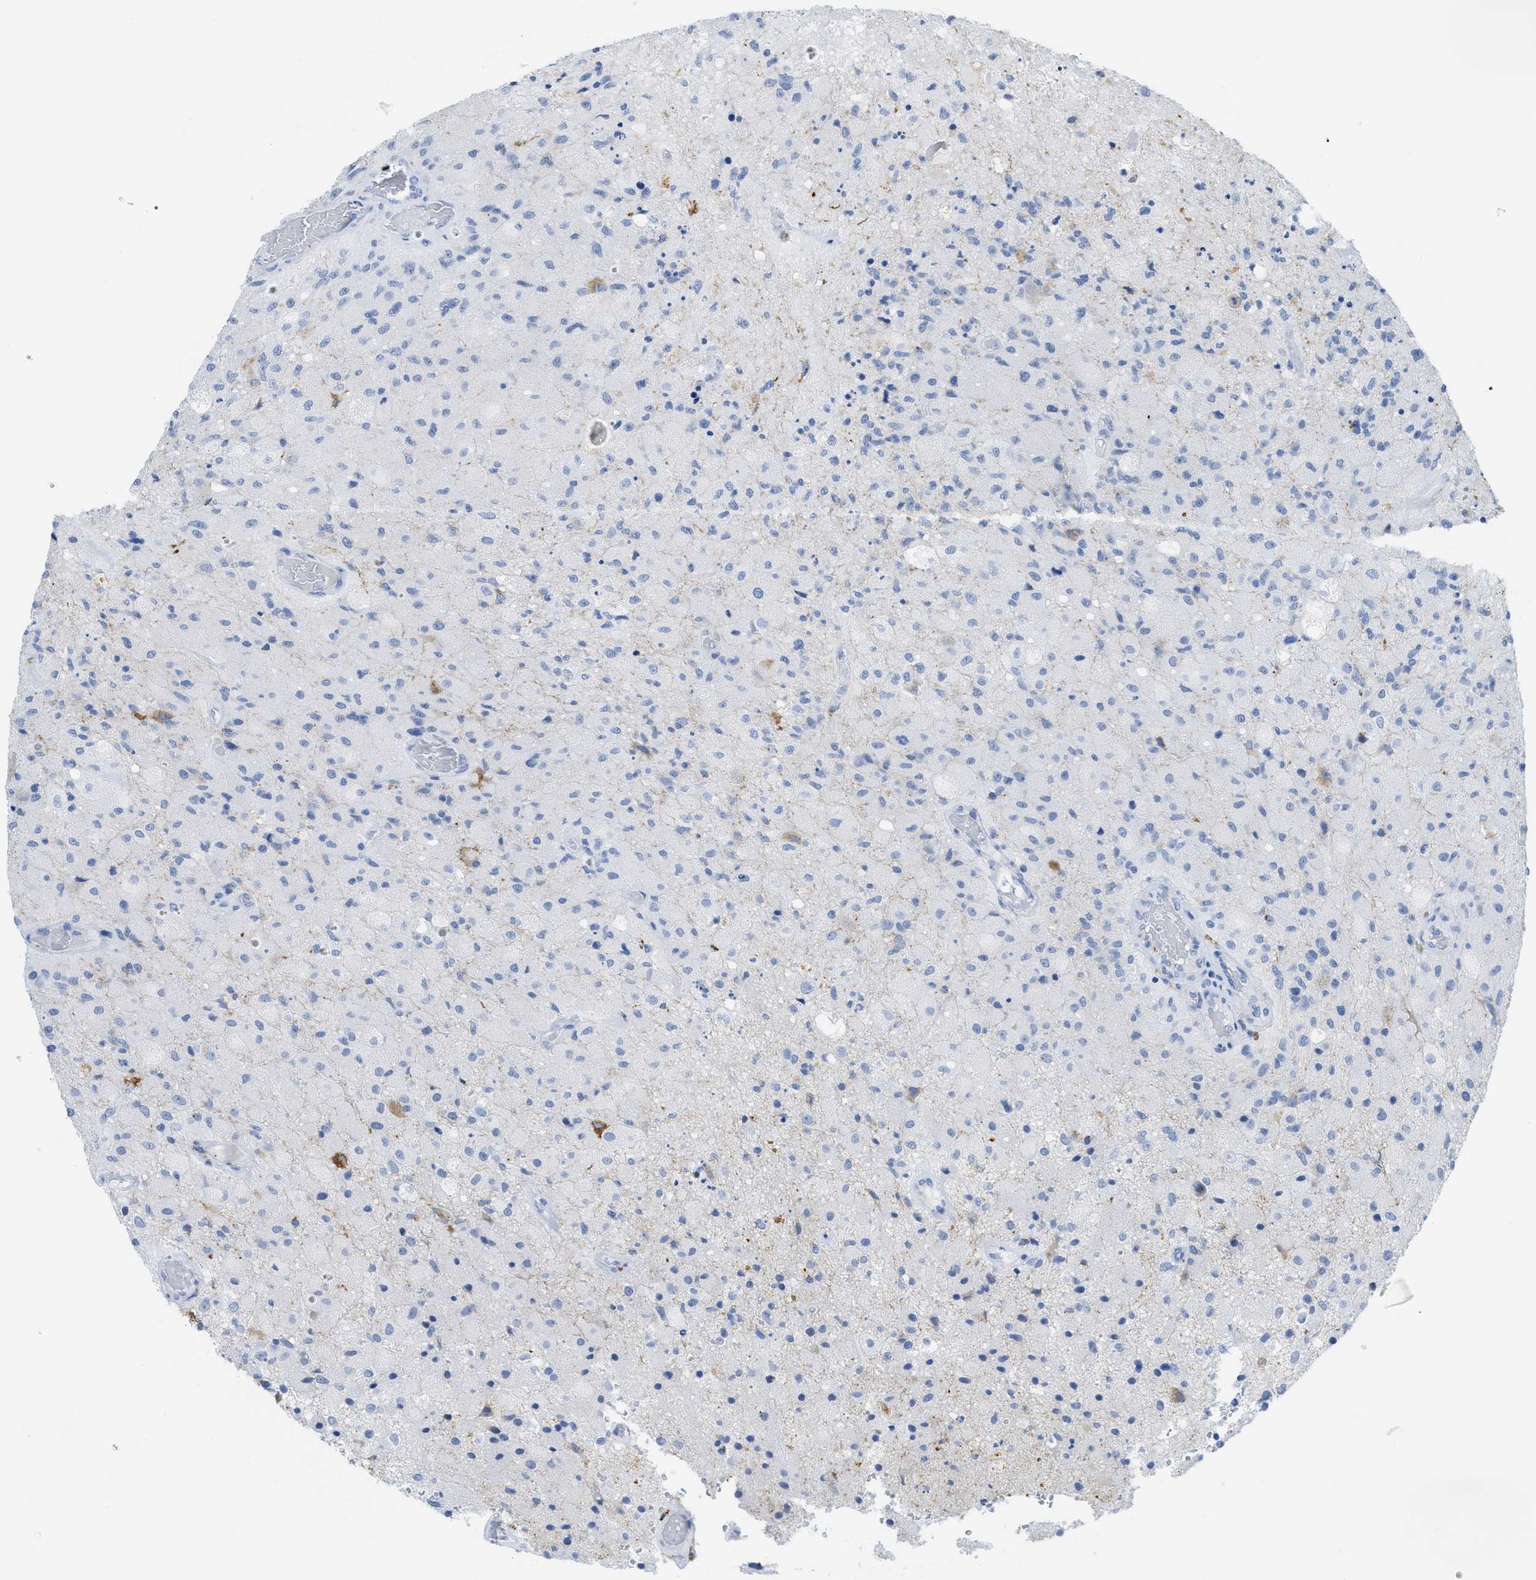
{"staining": {"intensity": "negative", "quantity": "none", "location": "none"}, "tissue": "glioma", "cell_type": "Tumor cells", "image_type": "cancer", "snomed": [{"axis": "morphology", "description": "Normal tissue, NOS"}, {"axis": "morphology", "description": "Glioma, malignant, High grade"}, {"axis": "topography", "description": "Cerebral cortex"}], "caption": "The immunohistochemistry histopathology image has no significant positivity in tumor cells of glioma tissue.", "gene": "WDR4", "patient": {"sex": "male", "age": 77}}